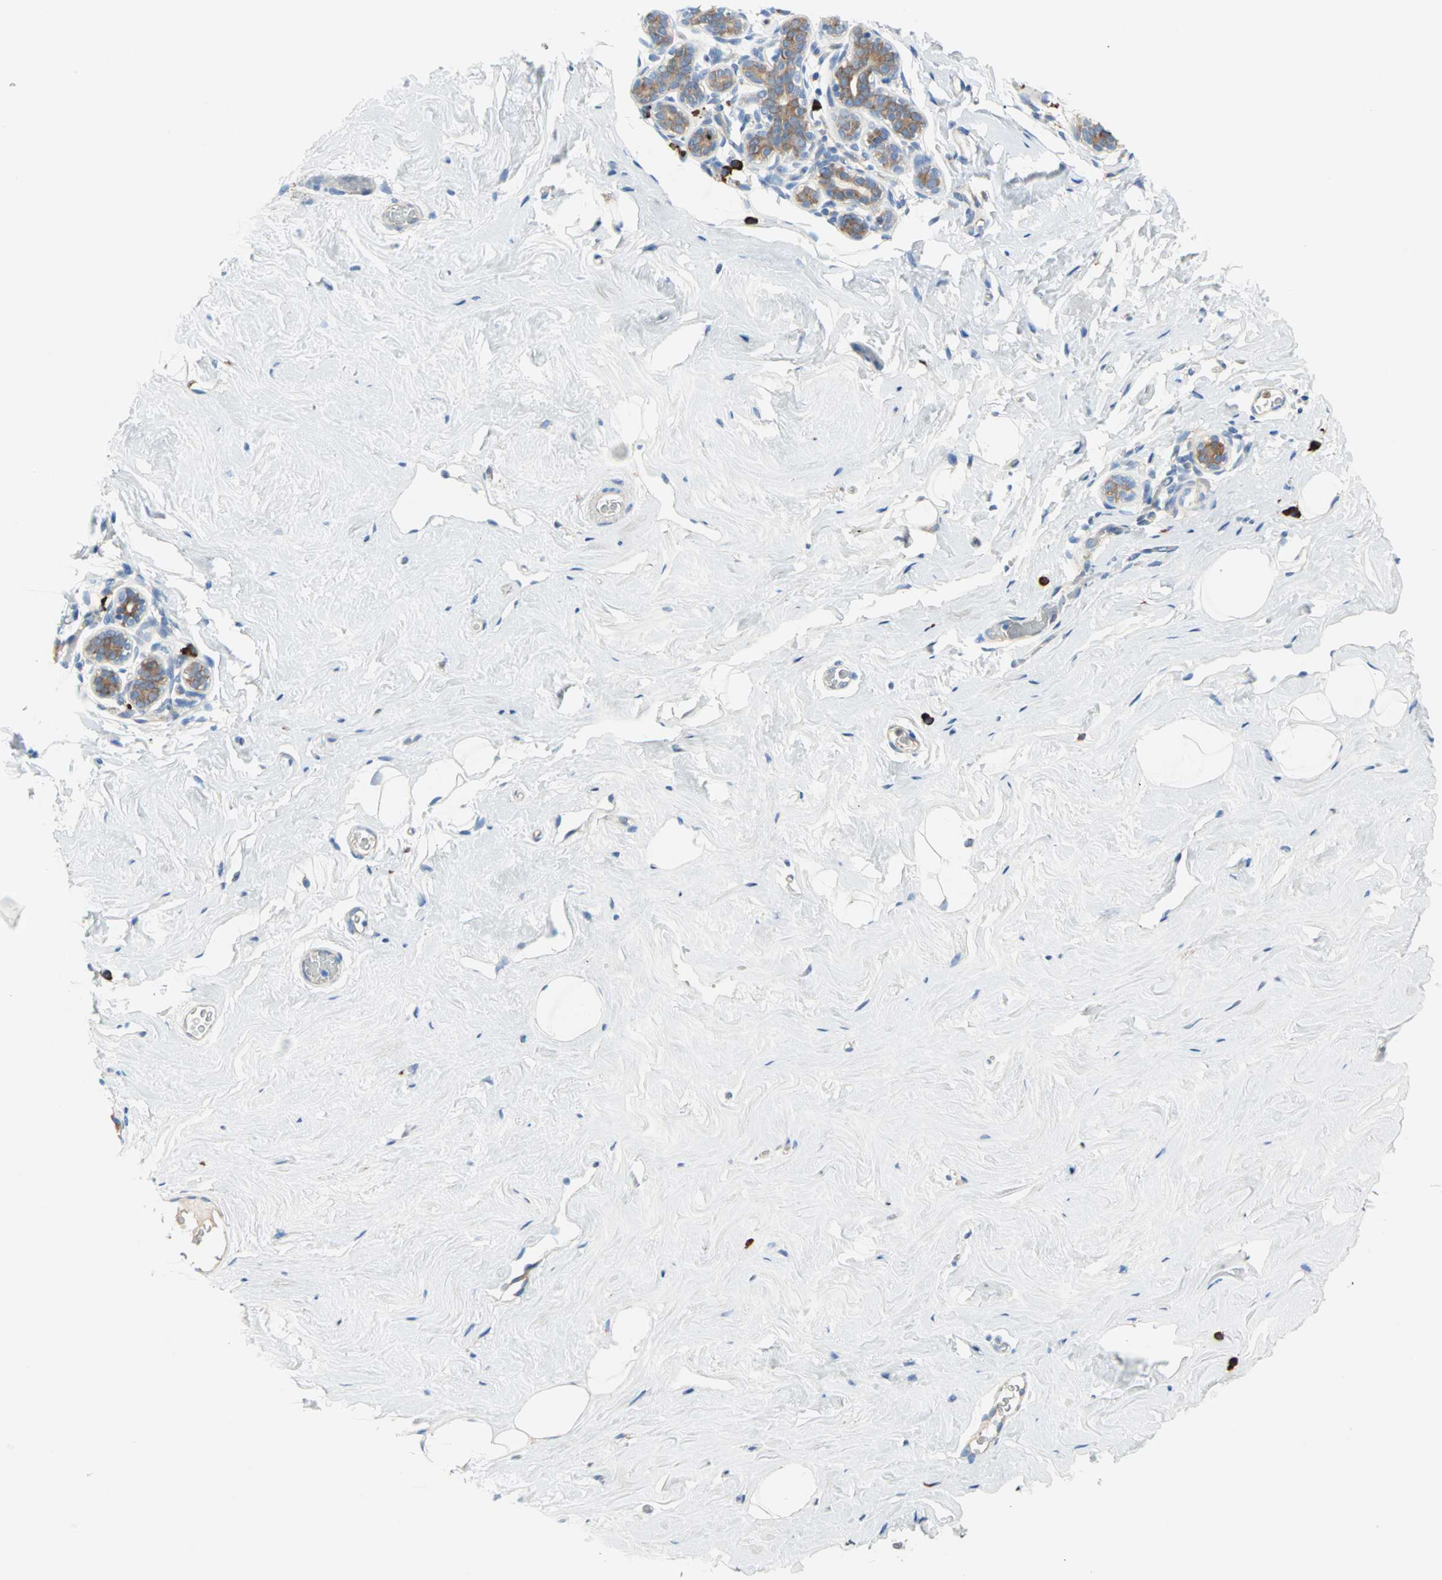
{"staining": {"intensity": "negative", "quantity": "none", "location": "none"}, "tissue": "breast", "cell_type": "Adipocytes", "image_type": "normal", "snomed": [{"axis": "morphology", "description": "Normal tissue, NOS"}, {"axis": "topography", "description": "Breast"}], "caption": "Adipocytes show no significant protein expression in unremarkable breast.", "gene": "PLCXD1", "patient": {"sex": "female", "age": 75}}